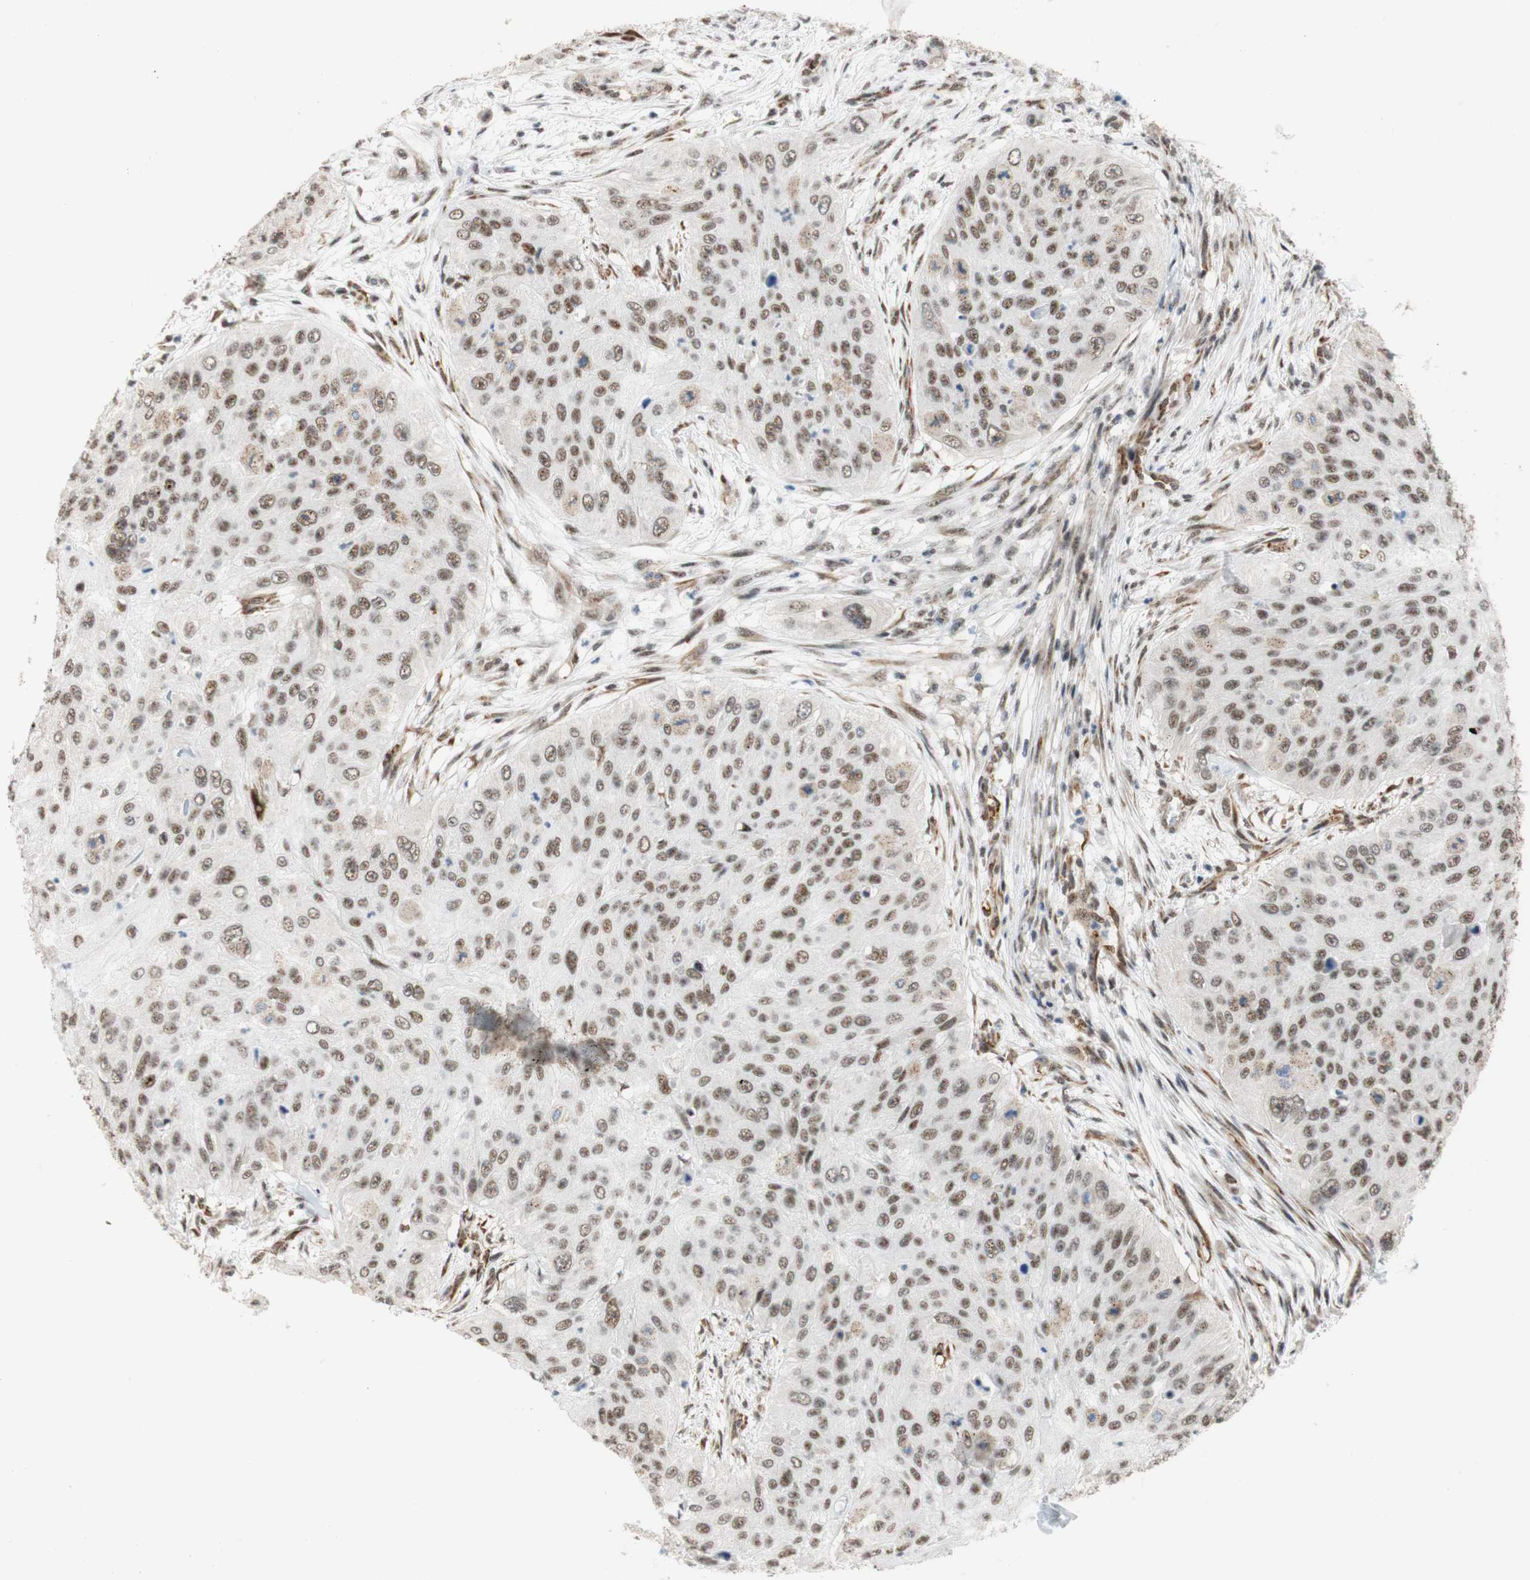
{"staining": {"intensity": "moderate", "quantity": ">75%", "location": "nuclear"}, "tissue": "skin cancer", "cell_type": "Tumor cells", "image_type": "cancer", "snomed": [{"axis": "morphology", "description": "Squamous cell carcinoma, NOS"}, {"axis": "topography", "description": "Skin"}], "caption": "There is medium levels of moderate nuclear expression in tumor cells of skin squamous cell carcinoma, as demonstrated by immunohistochemical staining (brown color).", "gene": "SAP18", "patient": {"sex": "female", "age": 80}}